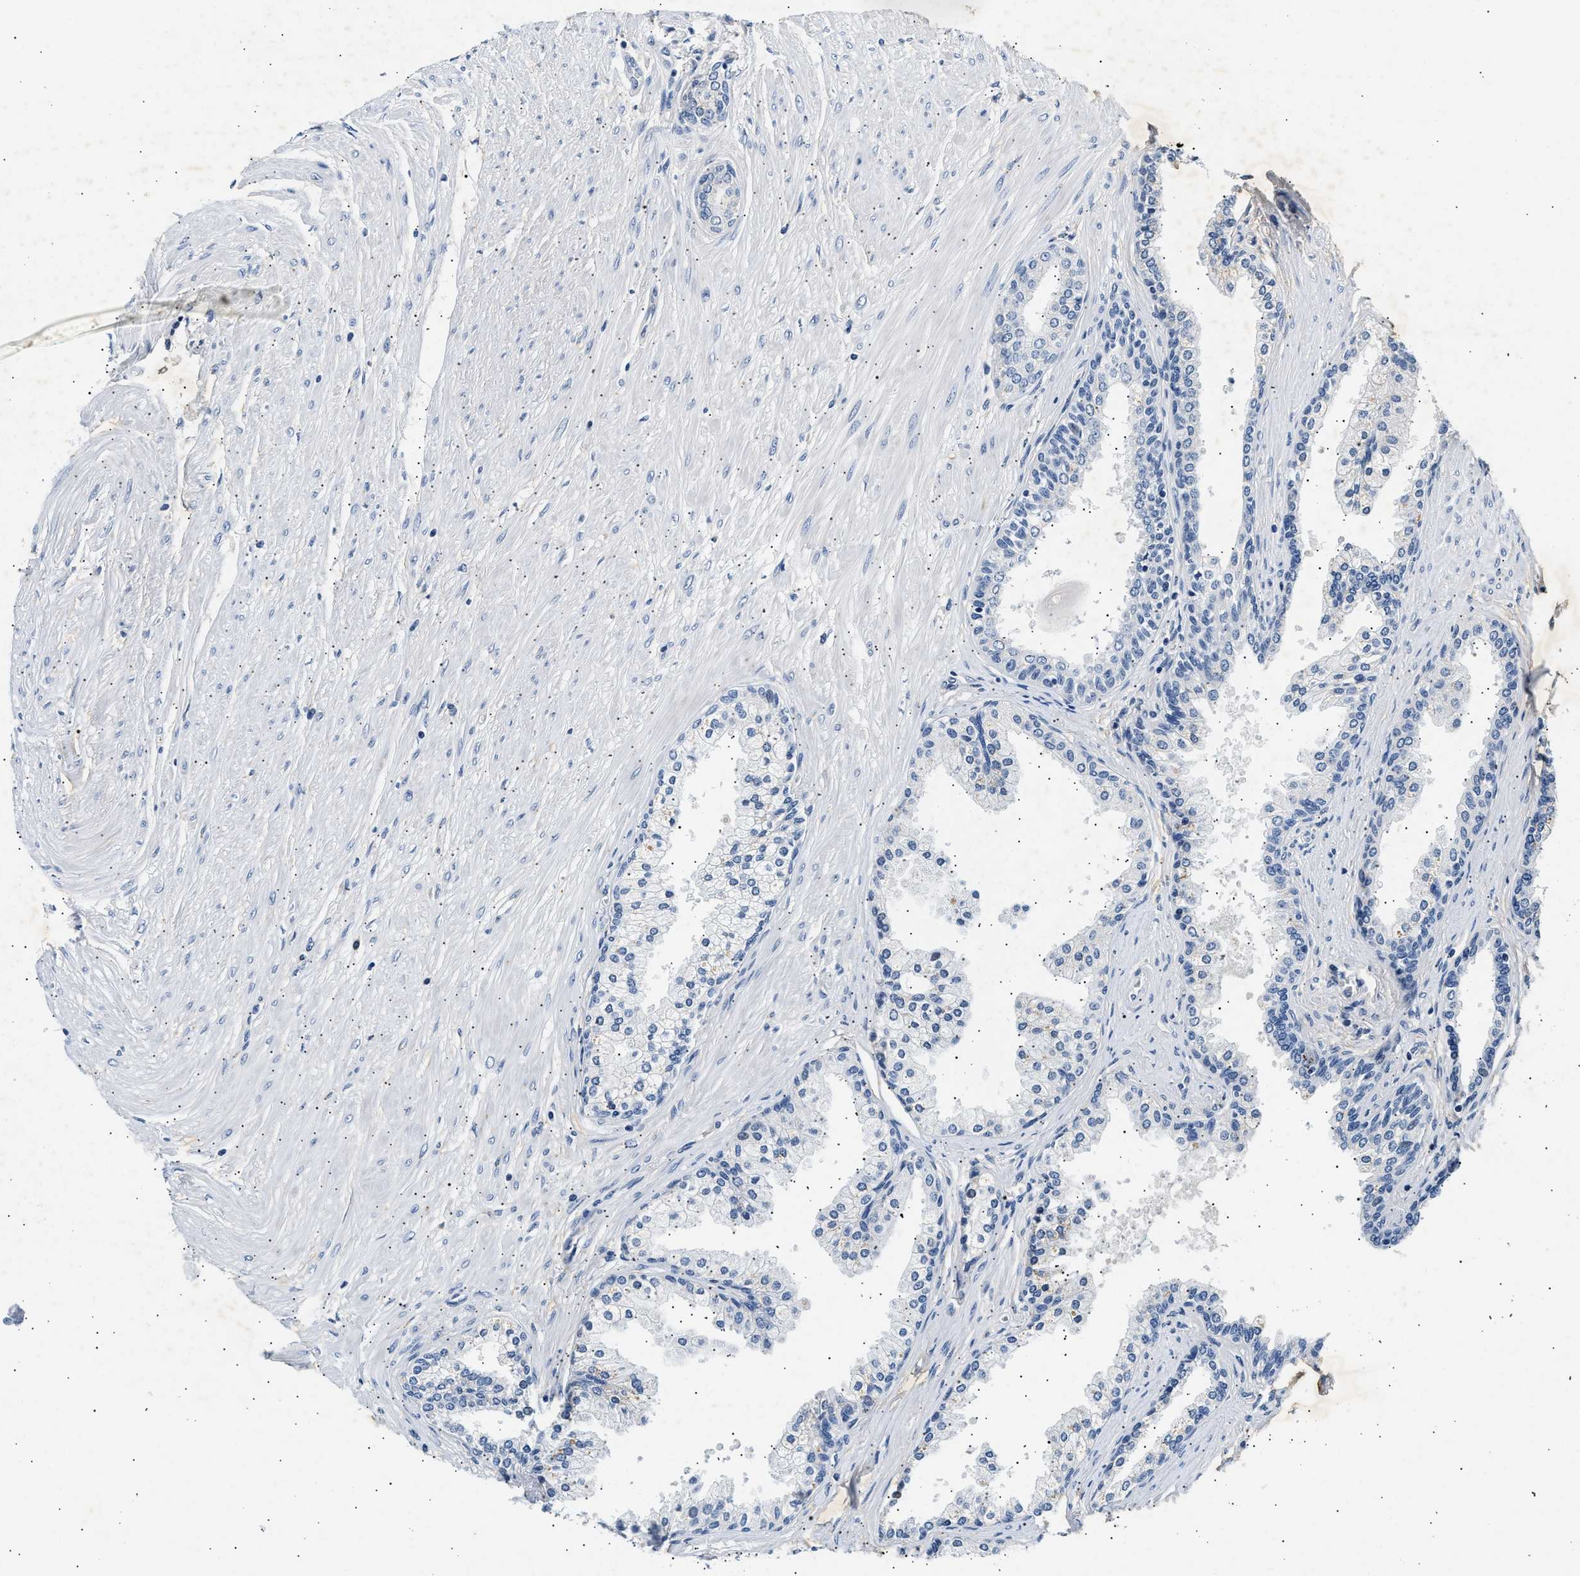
{"staining": {"intensity": "negative", "quantity": "none", "location": "none"}, "tissue": "prostate cancer", "cell_type": "Tumor cells", "image_type": "cancer", "snomed": [{"axis": "morphology", "description": "Adenocarcinoma, Low grade"}, {"axis": "topography", "description": "Prostate"}], "caption": "Immunohistochemistry of human prostate cancer (low-grade adenocarcinoma) demonstrates no positivity in tumor cells.", "gene": "MED22", "patient": {"sex": "male", "age": 52}}